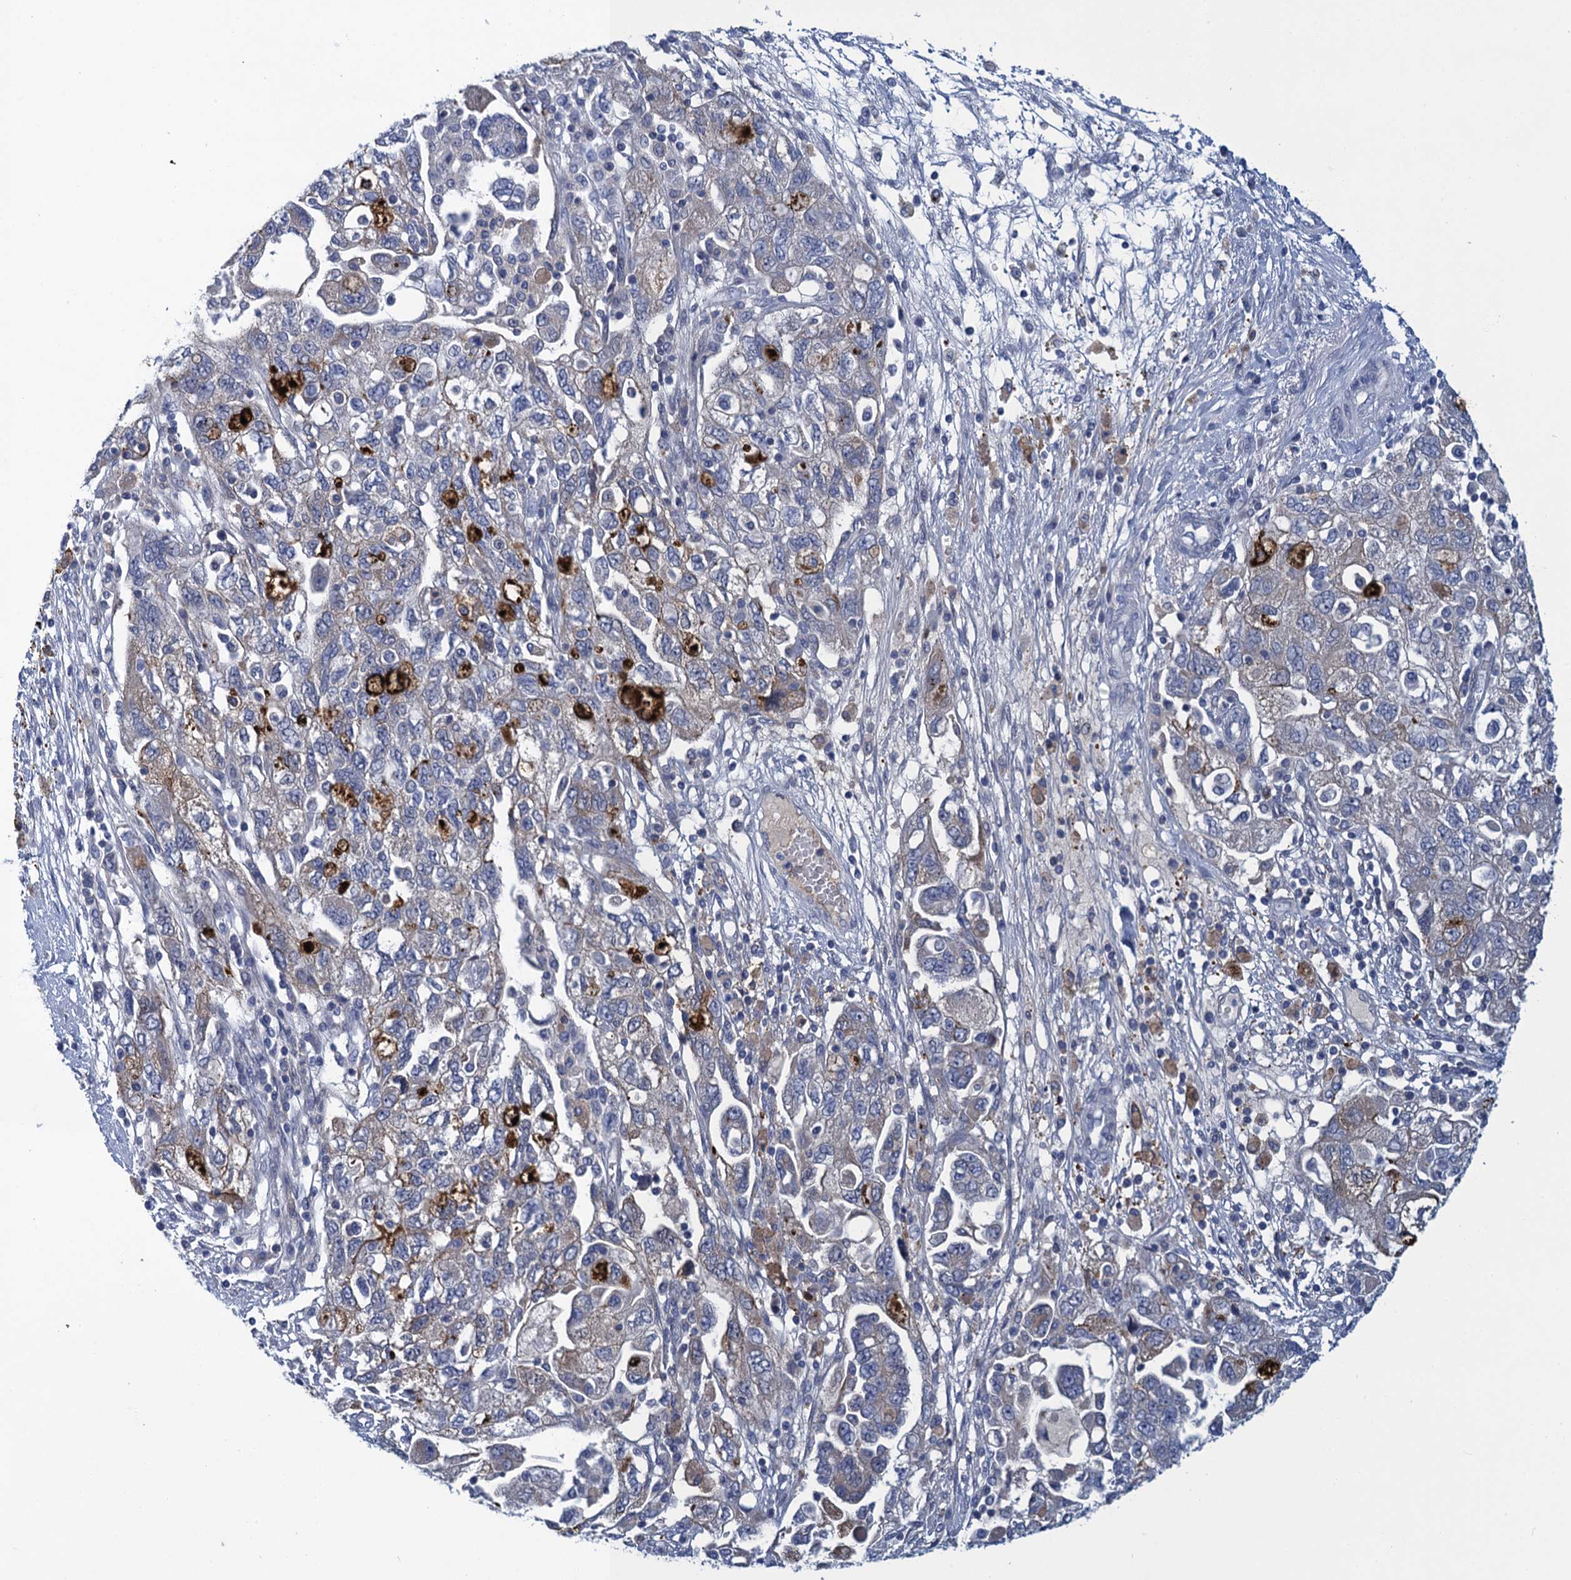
{"staining": {"intensity": "moderate", "quantity": "<25%", "location": "cytoplasmic/membranous"}, "tissue": "ovarian cancer", "cell_type": "Tumor cells", "image_type": "cancer", "snomed": [{"axis": "morphology", "description": "Carcinoma, NOS"}, {"axis": "morphology", "description": "Cystadenocarcinoma, serous, NOS"}, {"axis": "topography", "description": "Ovary"}], "caption": "IHC (DAB) staining of ovarian cancer (serous cystadenocarcinoma) reveals moderate cytoplasmic/membranous protein positivity in approximately <25% of tumor cells.", "gene": "SCEL", "patient": {"sex": "female", "age": 69}}